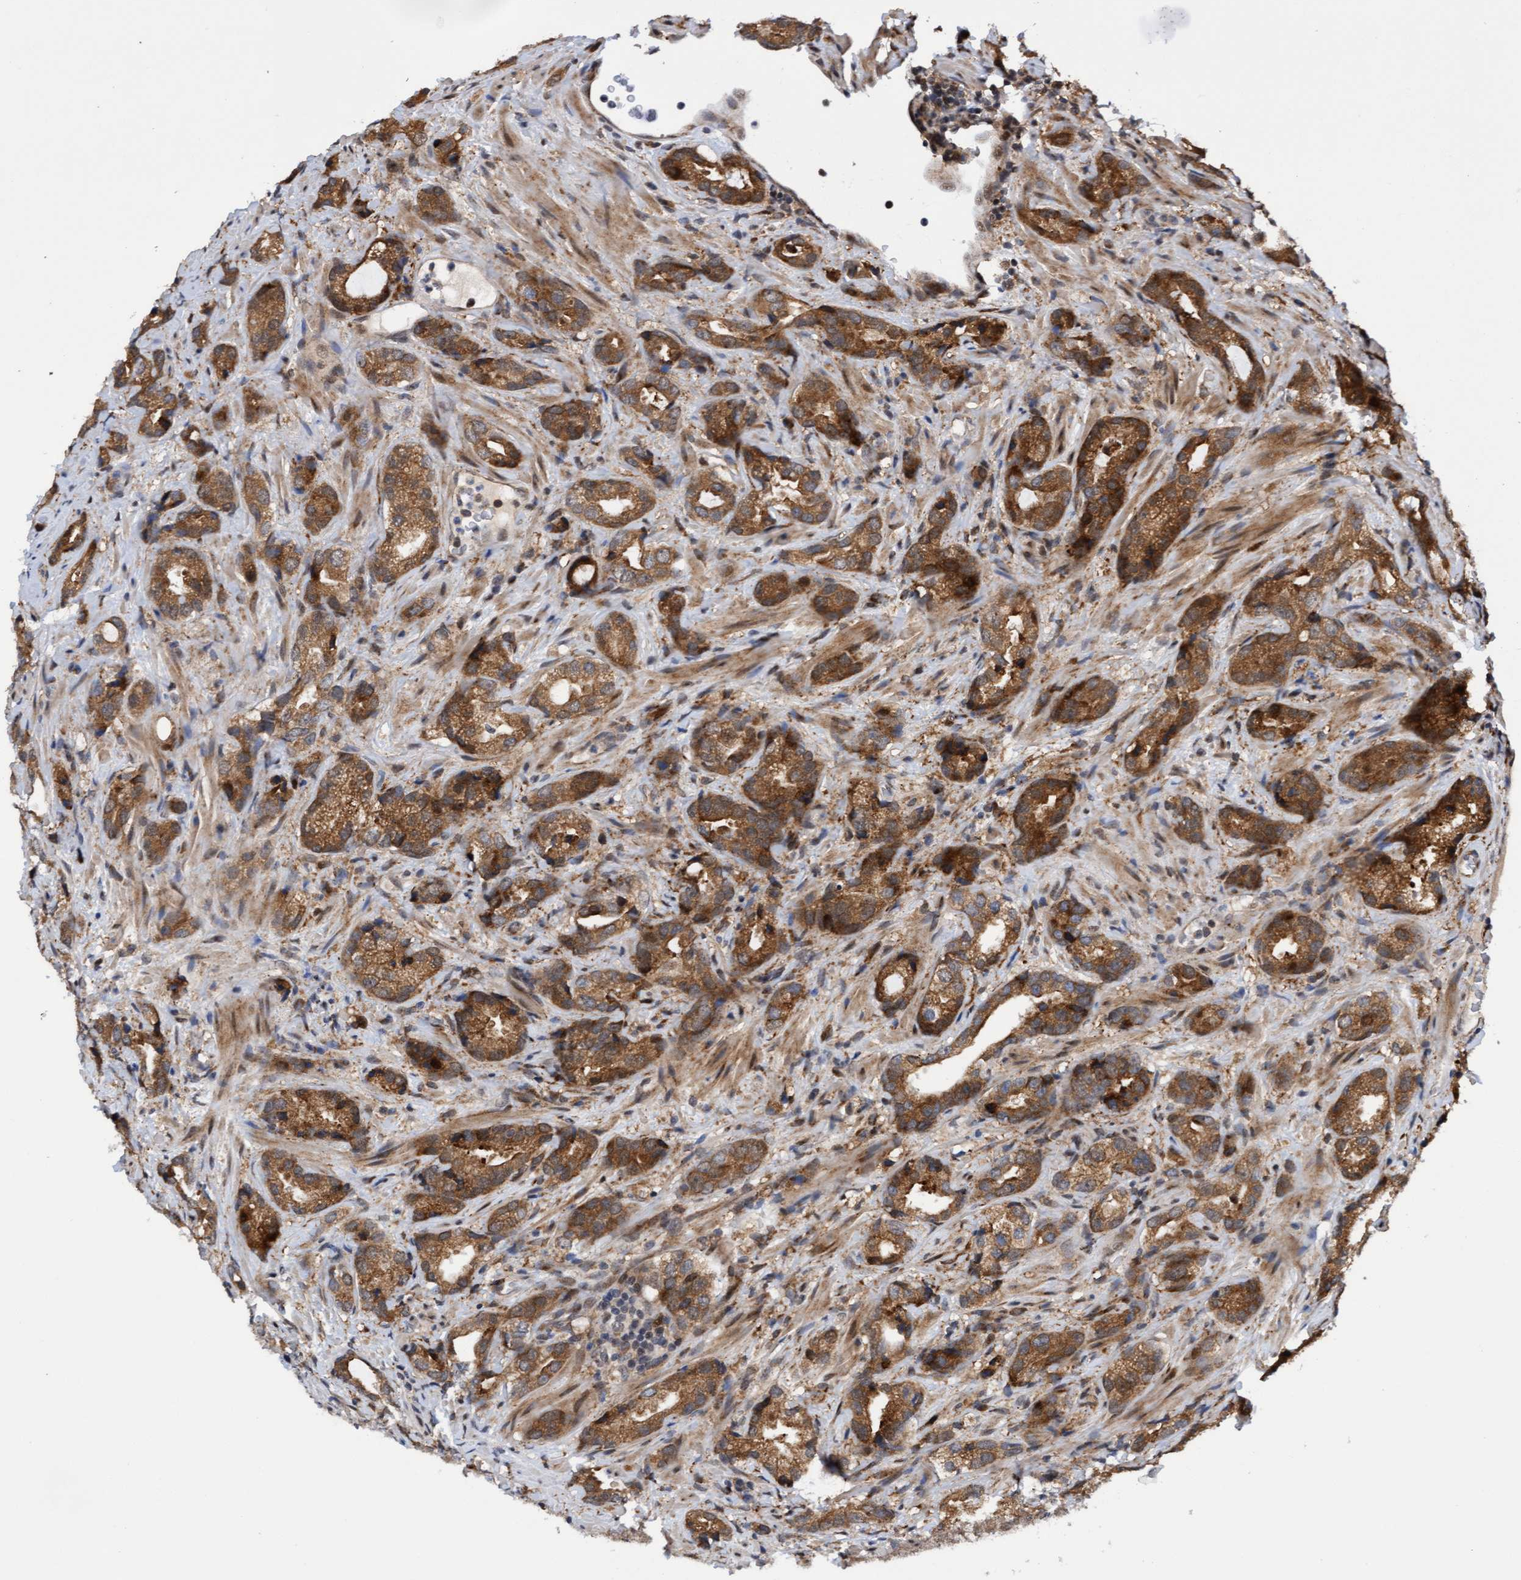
{"staining": {"intensity": "strong", "quantity": ">75%", "location": "cytoplasmic/membranous"}, "tissue": "prostate cancer", "cell_type": "Tumor cells", "image_type": "cancer", "snomed": [{"axis": "morphology", "description": "Adenocarcinoma, High grade"}, {"axis": "topography", "description": "Prostate"}], "caption": "Protein staining of adenocarcinoma (high-grade) (prostate) tissue demonstrates strong cytoplasmic/membranous positivity in about >75% of tumor cells.", "gene": "TANC2", "patient": {"sex": "male", "age": 63}}